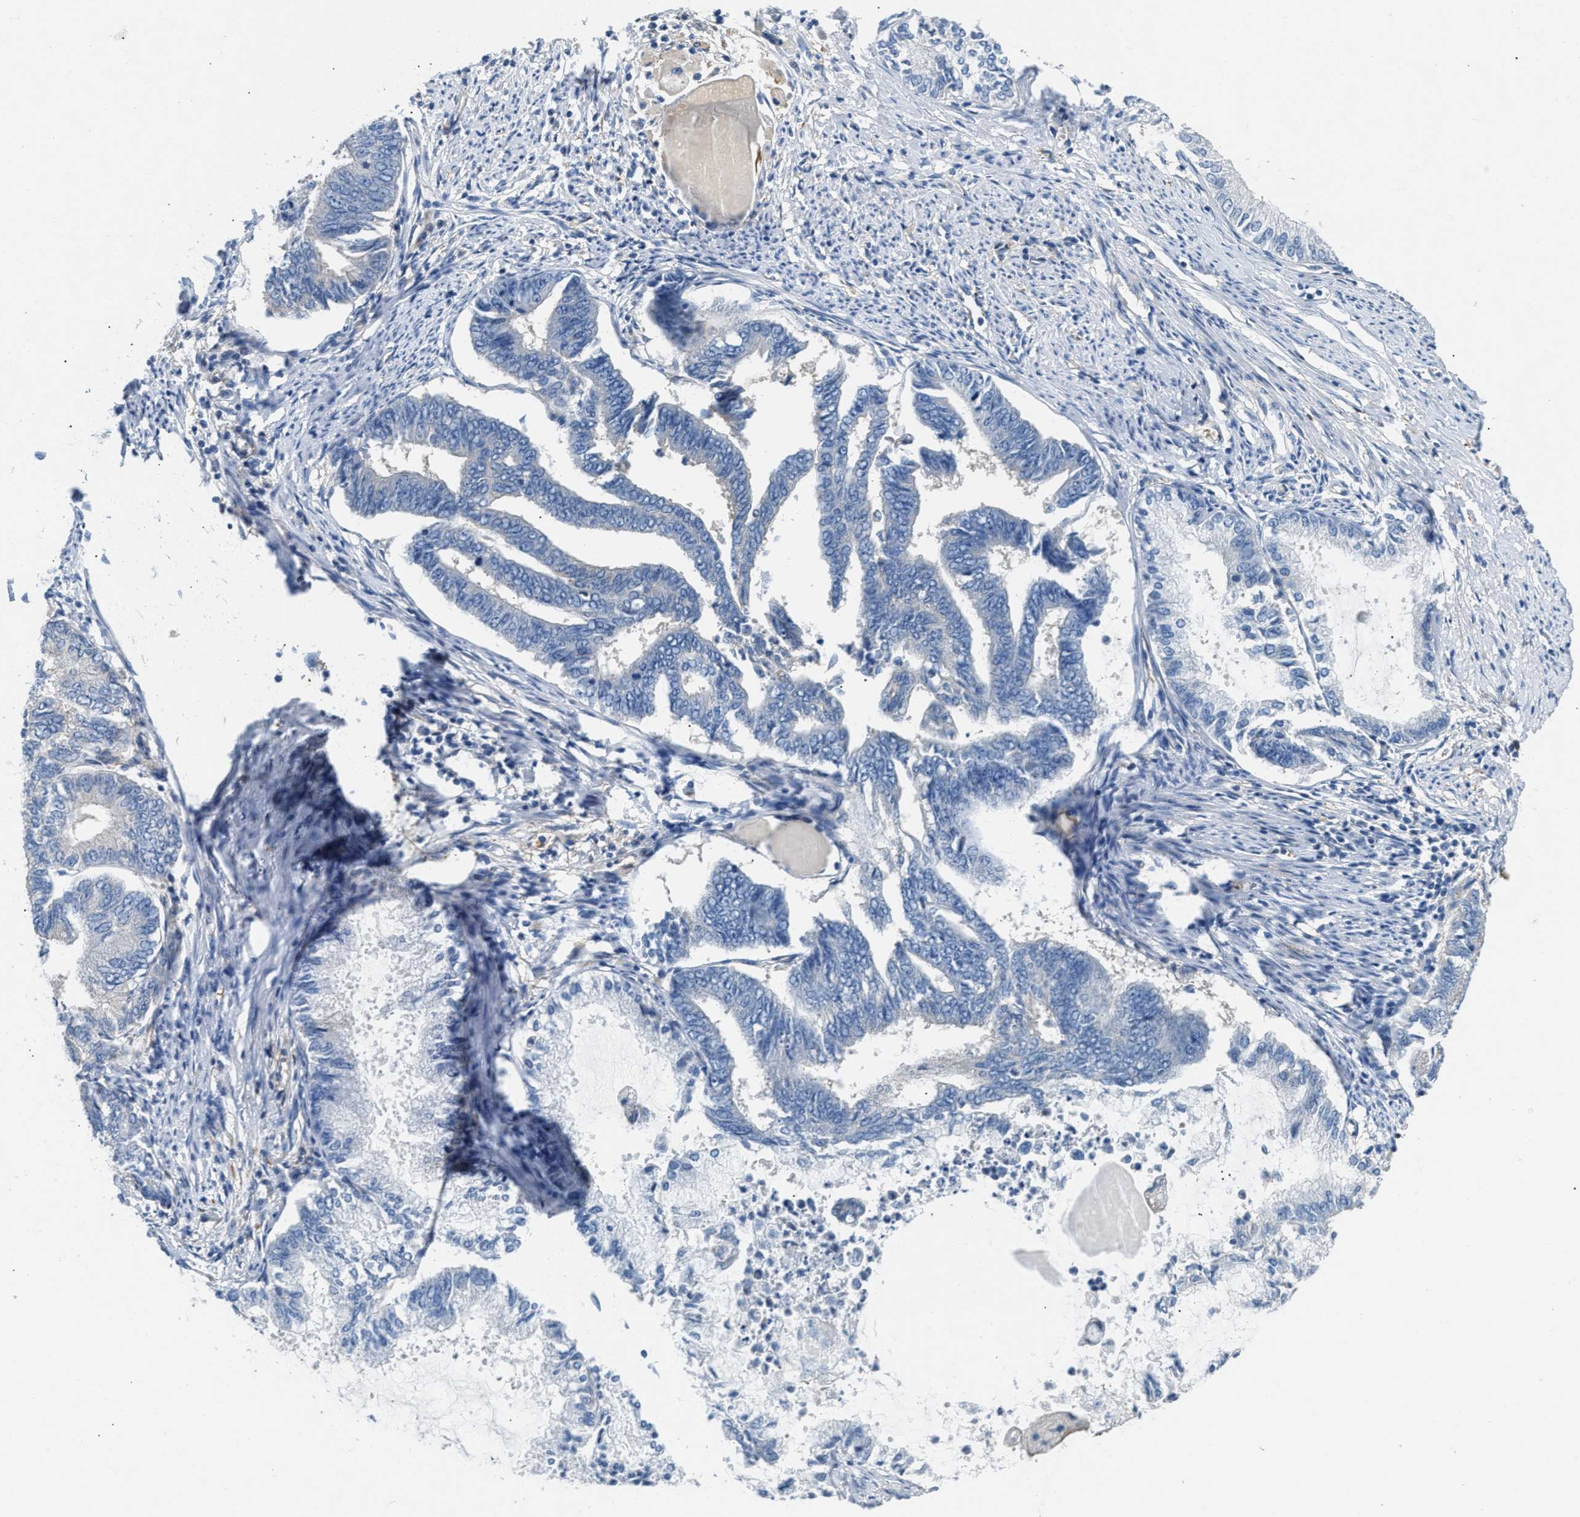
{"staining": {"intensity": "negative", "quantity": "none", "location": "none"}, "tissue": "endometrial cancer", "cell_type": "Tumor cells", "image_type": "cancer", "snomed": [{"axis": "morphology", "description": "Adenocarcinoma, NOS"}, {"axis": "topography", "description": "Endometrium"}], "caption": "Tumor cells show no significant protein expression in endometrial adenocarcinoma.", "gene": "NSUN7", "patient": {"sex": "female", "age": 86}}